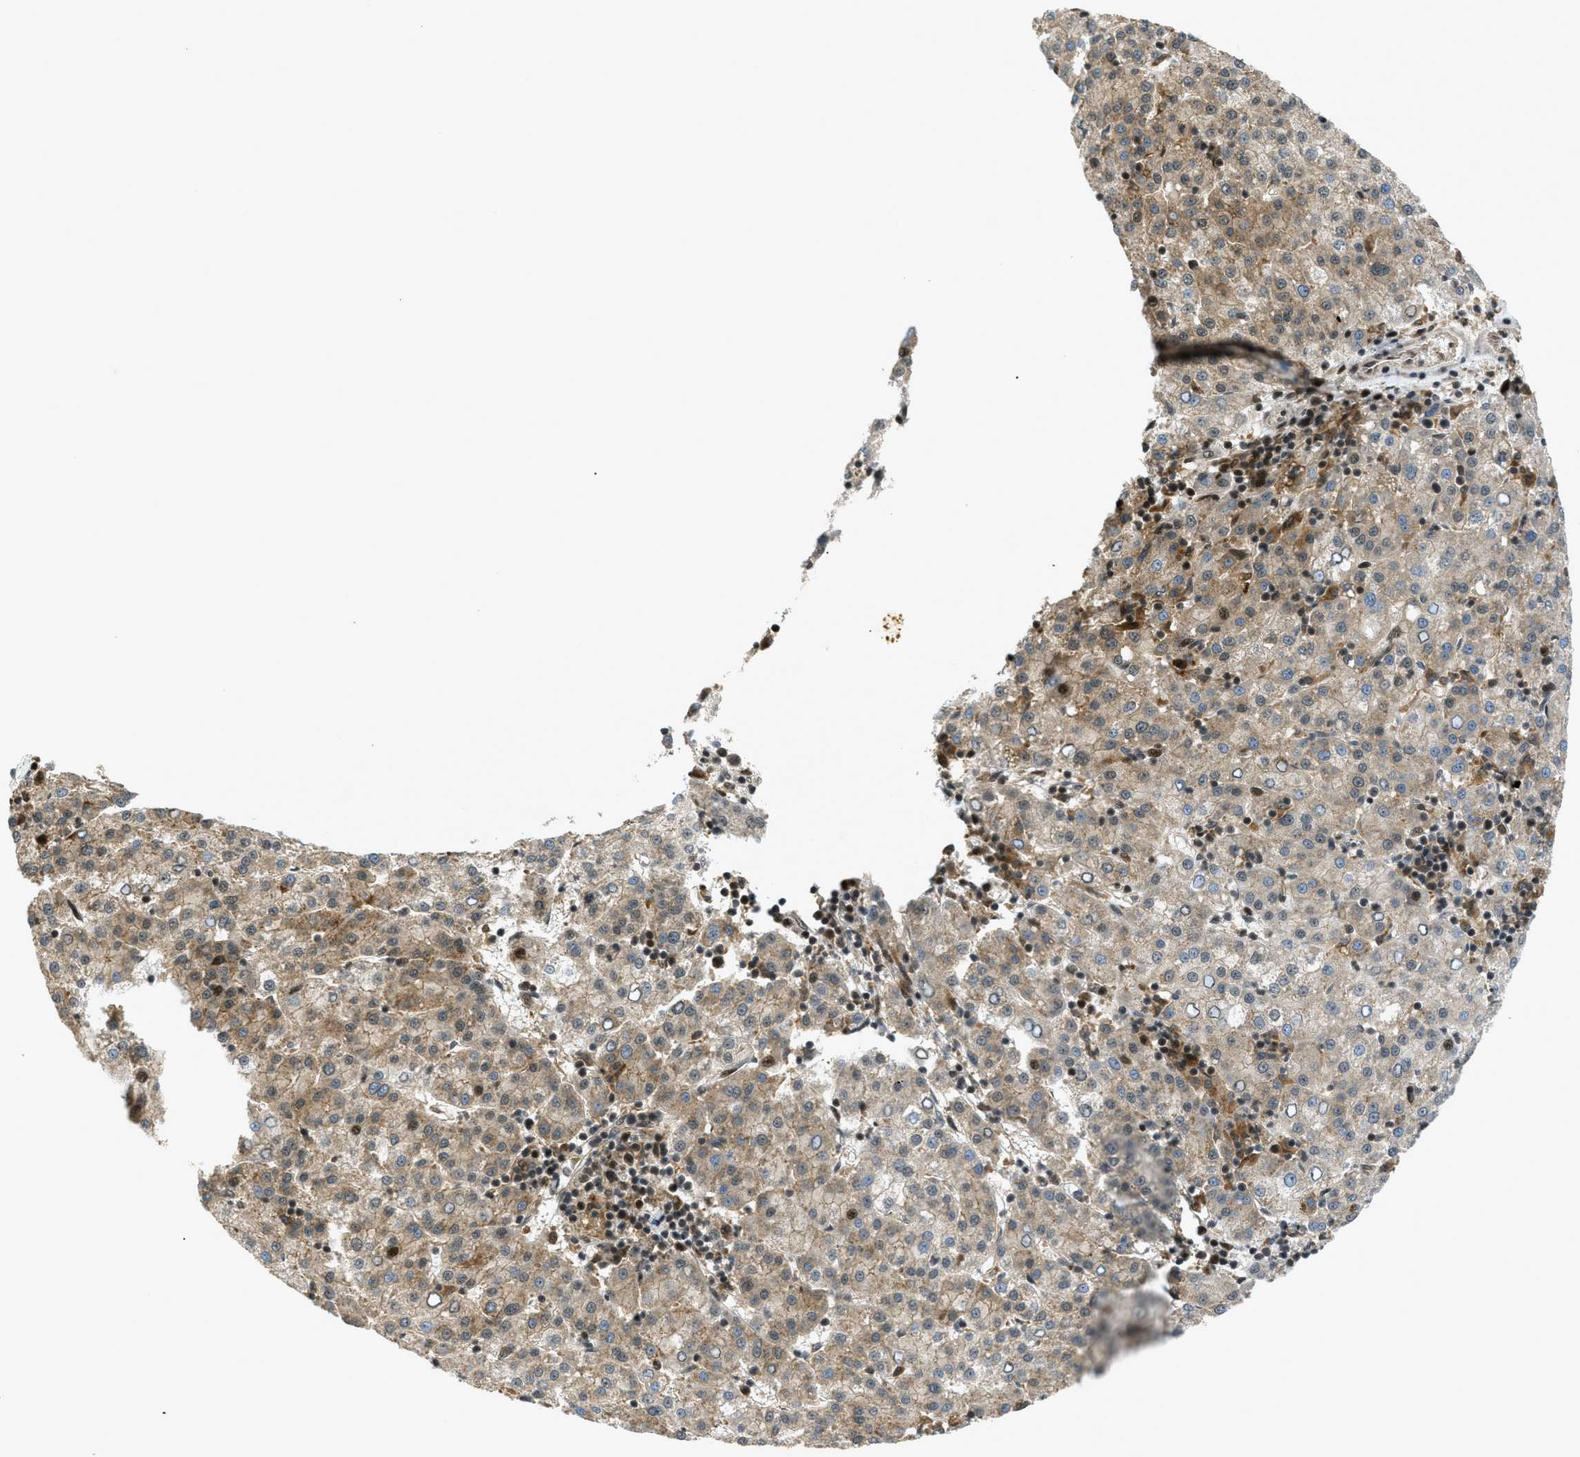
{"staining": {"intensity": "weak", "quantity": ">75%", "location": "cytoplasmic/membranous,nuclear"}, "tissue": "liver cancer", "cell_type": "Tumor cells", "image_type": "cancer", "snomed": [{"axis": "morphology", "description": "Carcinoma, Hepatocellular, NOS"}, {"axis": "topography", "description": "Liver"}], "caption": "Immunohistochemical staining of human liver cancer shows low levels of weak cytoplasmic/membranous and nuclear positivity in approximately >75% of tumor cells.", "gene": "DNAJC28", "patient": {"sex": "female", "age": 58}}